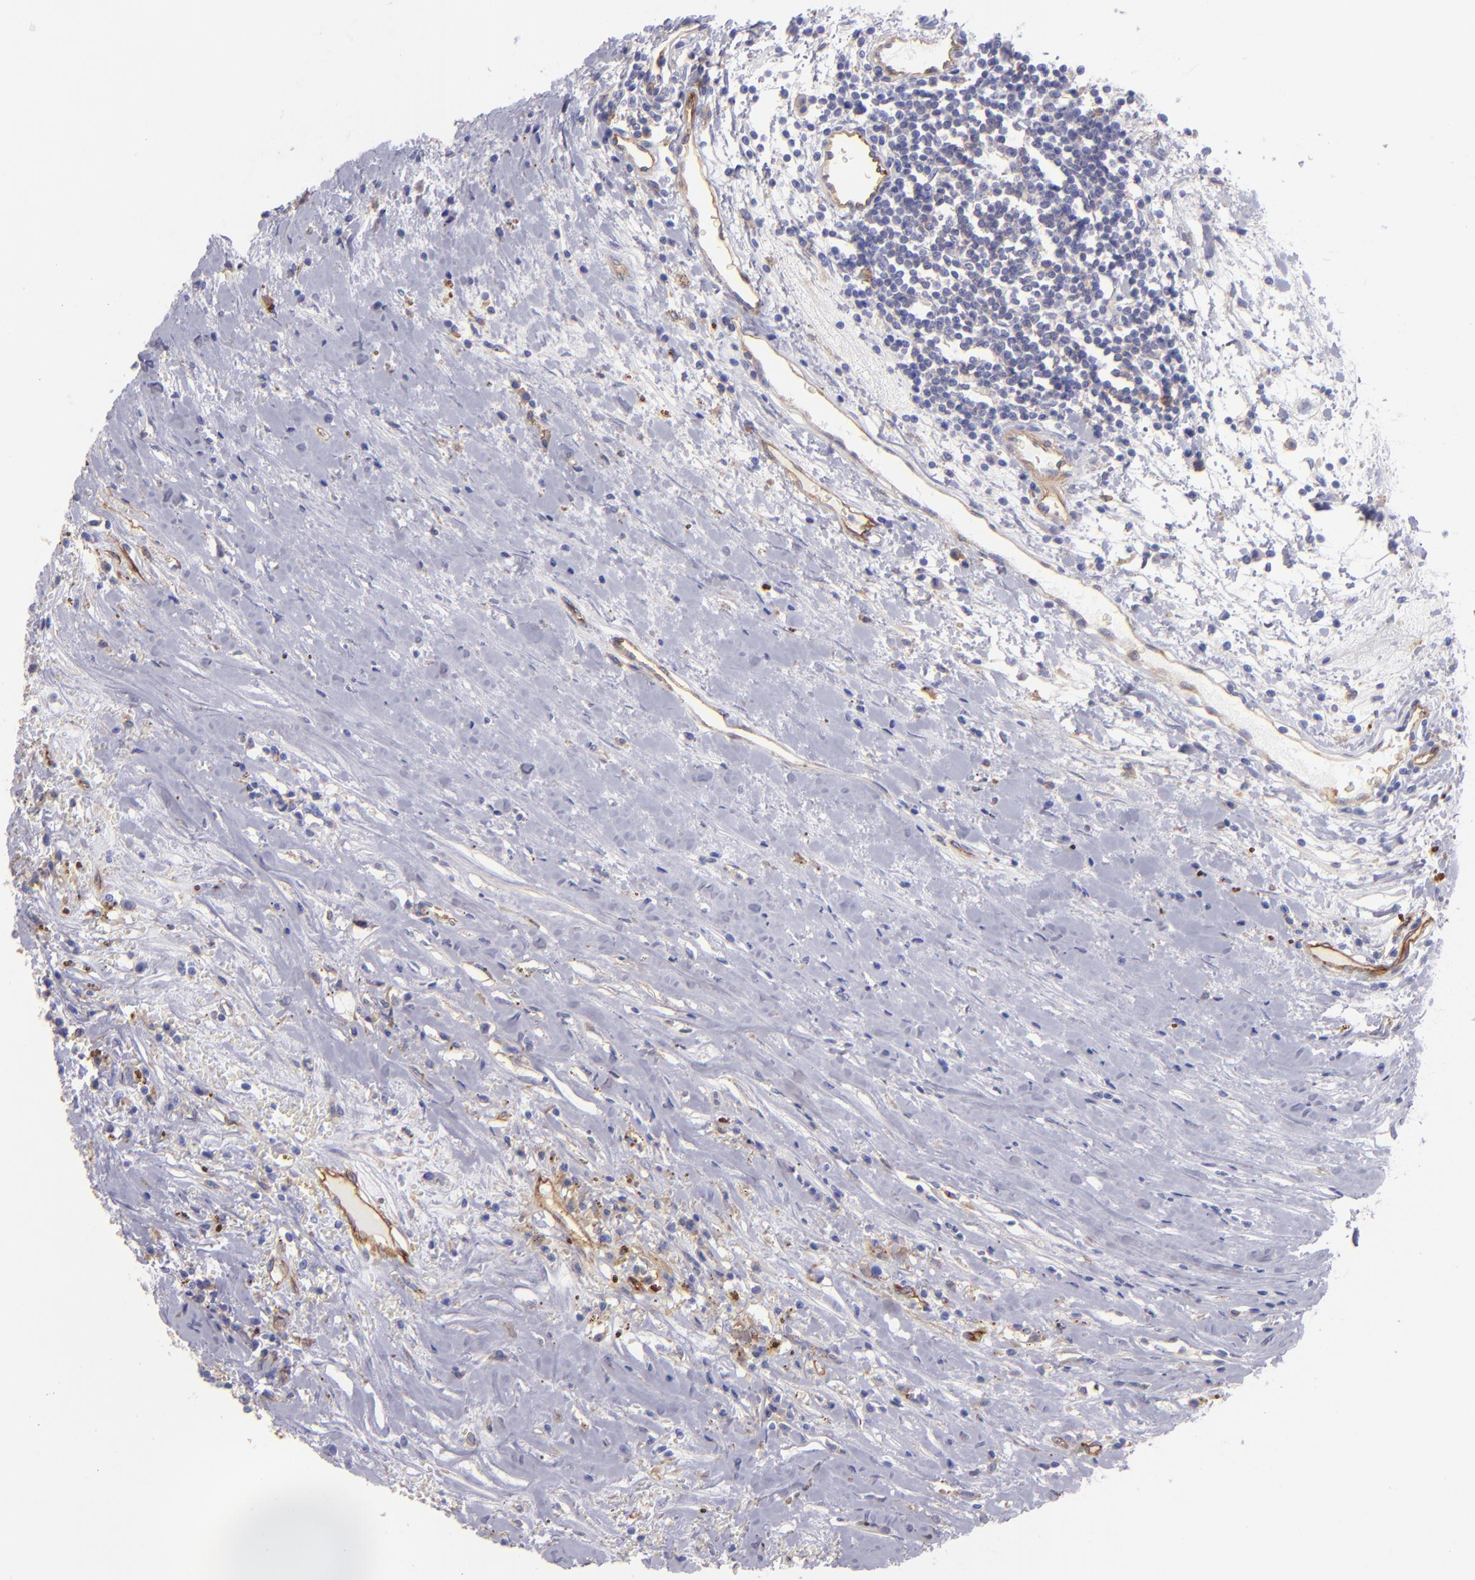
{"staining": {"intensity": "negative", "quantity": "none", "location": "none"}, "tissue": "renal cancer", "cell_type": "Tumor cells", "image_type": "cancer", "snomed": [{"axis": "morphology", "description": "Adenocarcinoma, NOS"}, {"axis": "topography", "description": "Kidney"}], "caption": "The image exhibits no staining of tumor cells in renal cancer. (Stains: DAB IHC with hematoxylin counter stain, Microscopy: brightfield microscopy at high magnification).", "gene": "ENTPD1", "patient": {"sex": "male", "age": 82}}